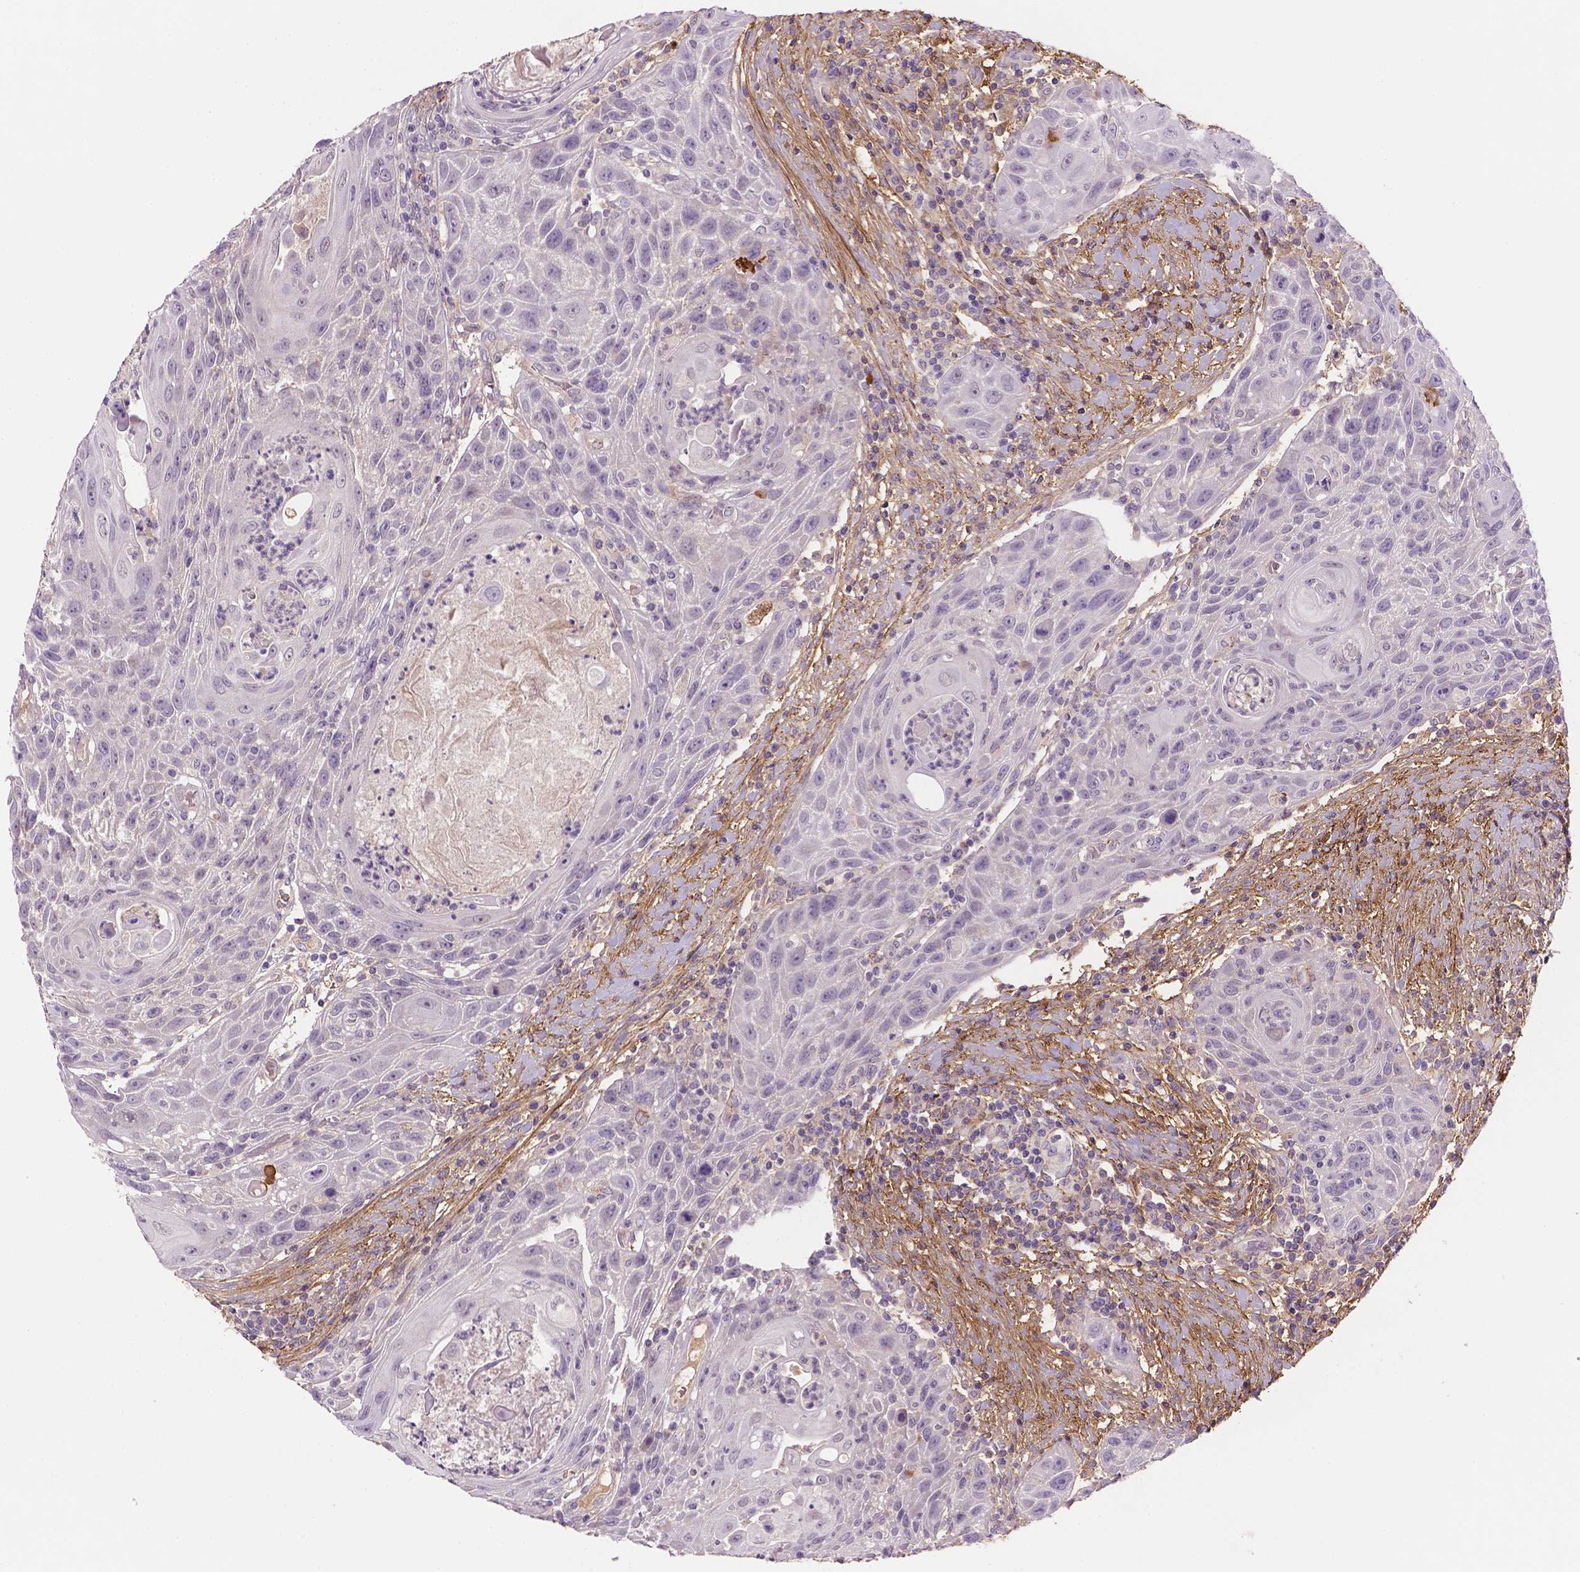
{"staining": {"intensity": "negative", "quantity": "none", "location": "none"}, "tissue": "head and neck cancer", "cell_type": "Tumor cells", "image_type": "cancer", "snomed": [{"axis": "morphology", "description": "Squamous cell carcinoma, NOS"}, {"axis": "topography", "description": "Head-Neck"}], "caption": "A high-resolution image shows immunohistochemistry staining of head and neck cancer (squamous cell carcinoma), which shows no significant expression in tumor cells. (Brightfield microscopy of DAB (3,3'-diaminobenzidine) immunohistochemistry (IHC) at high magnification).", "gene": "FBLN1", "patient": {"sex": "male", "age": 69}}